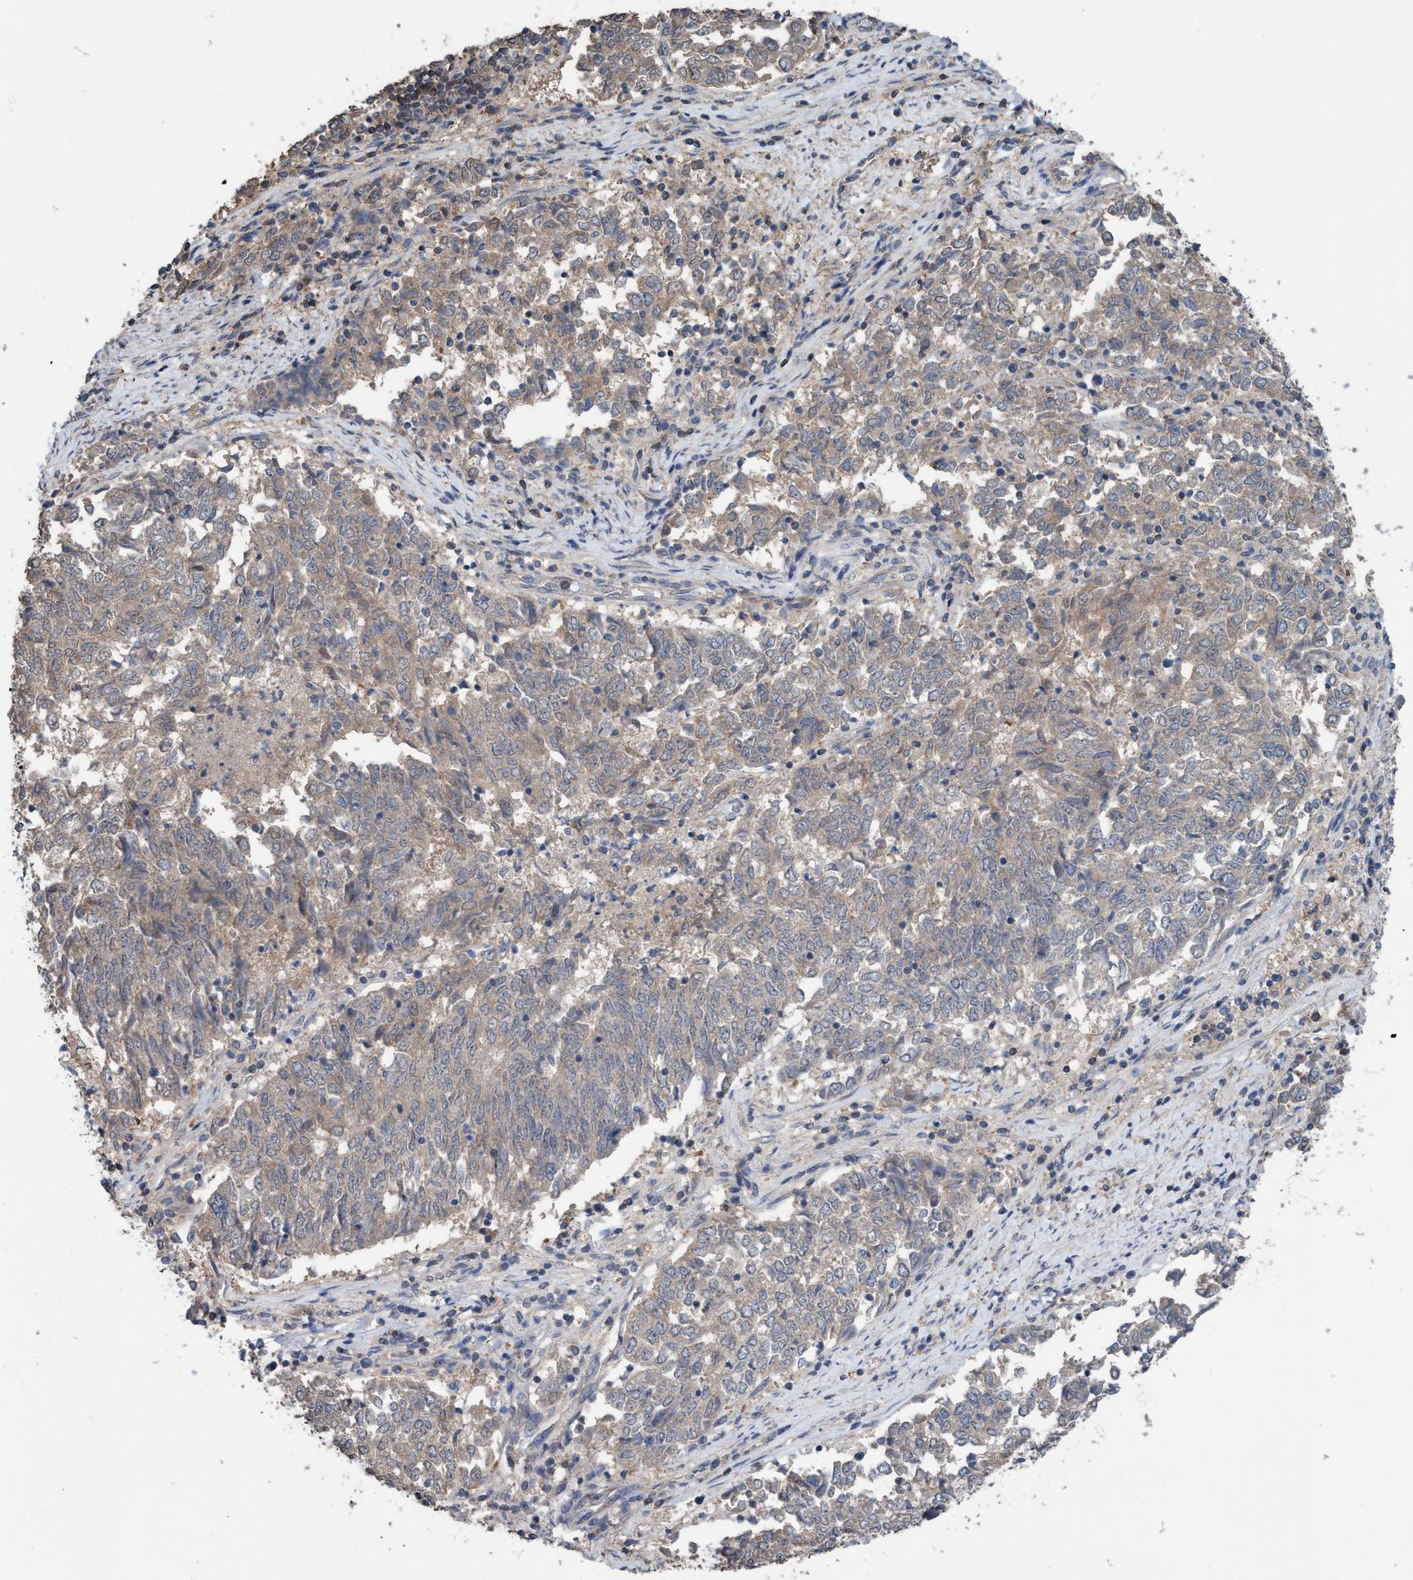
{"staining": {"intensity": "weak", "quantity": ">75%", "location": "cytoplasmic/membranous"}, "tissue": "endometrial cancer", "cell_type": "Tumor cells", "image_type": "cancer", "snomed": [{"axis": "morphology", "description": "Adenocarcinoma, NOS"}, {"axis": "topography", "description": "Endometrium"}], "caption": "The image demonstrates a brown stain indicating the presence of a protein in the cytoplasmic/membranous of tumor cells in endometrial cancer.", "gene": "GLOD4", "patient": {"sex": "female", "age": 80}}